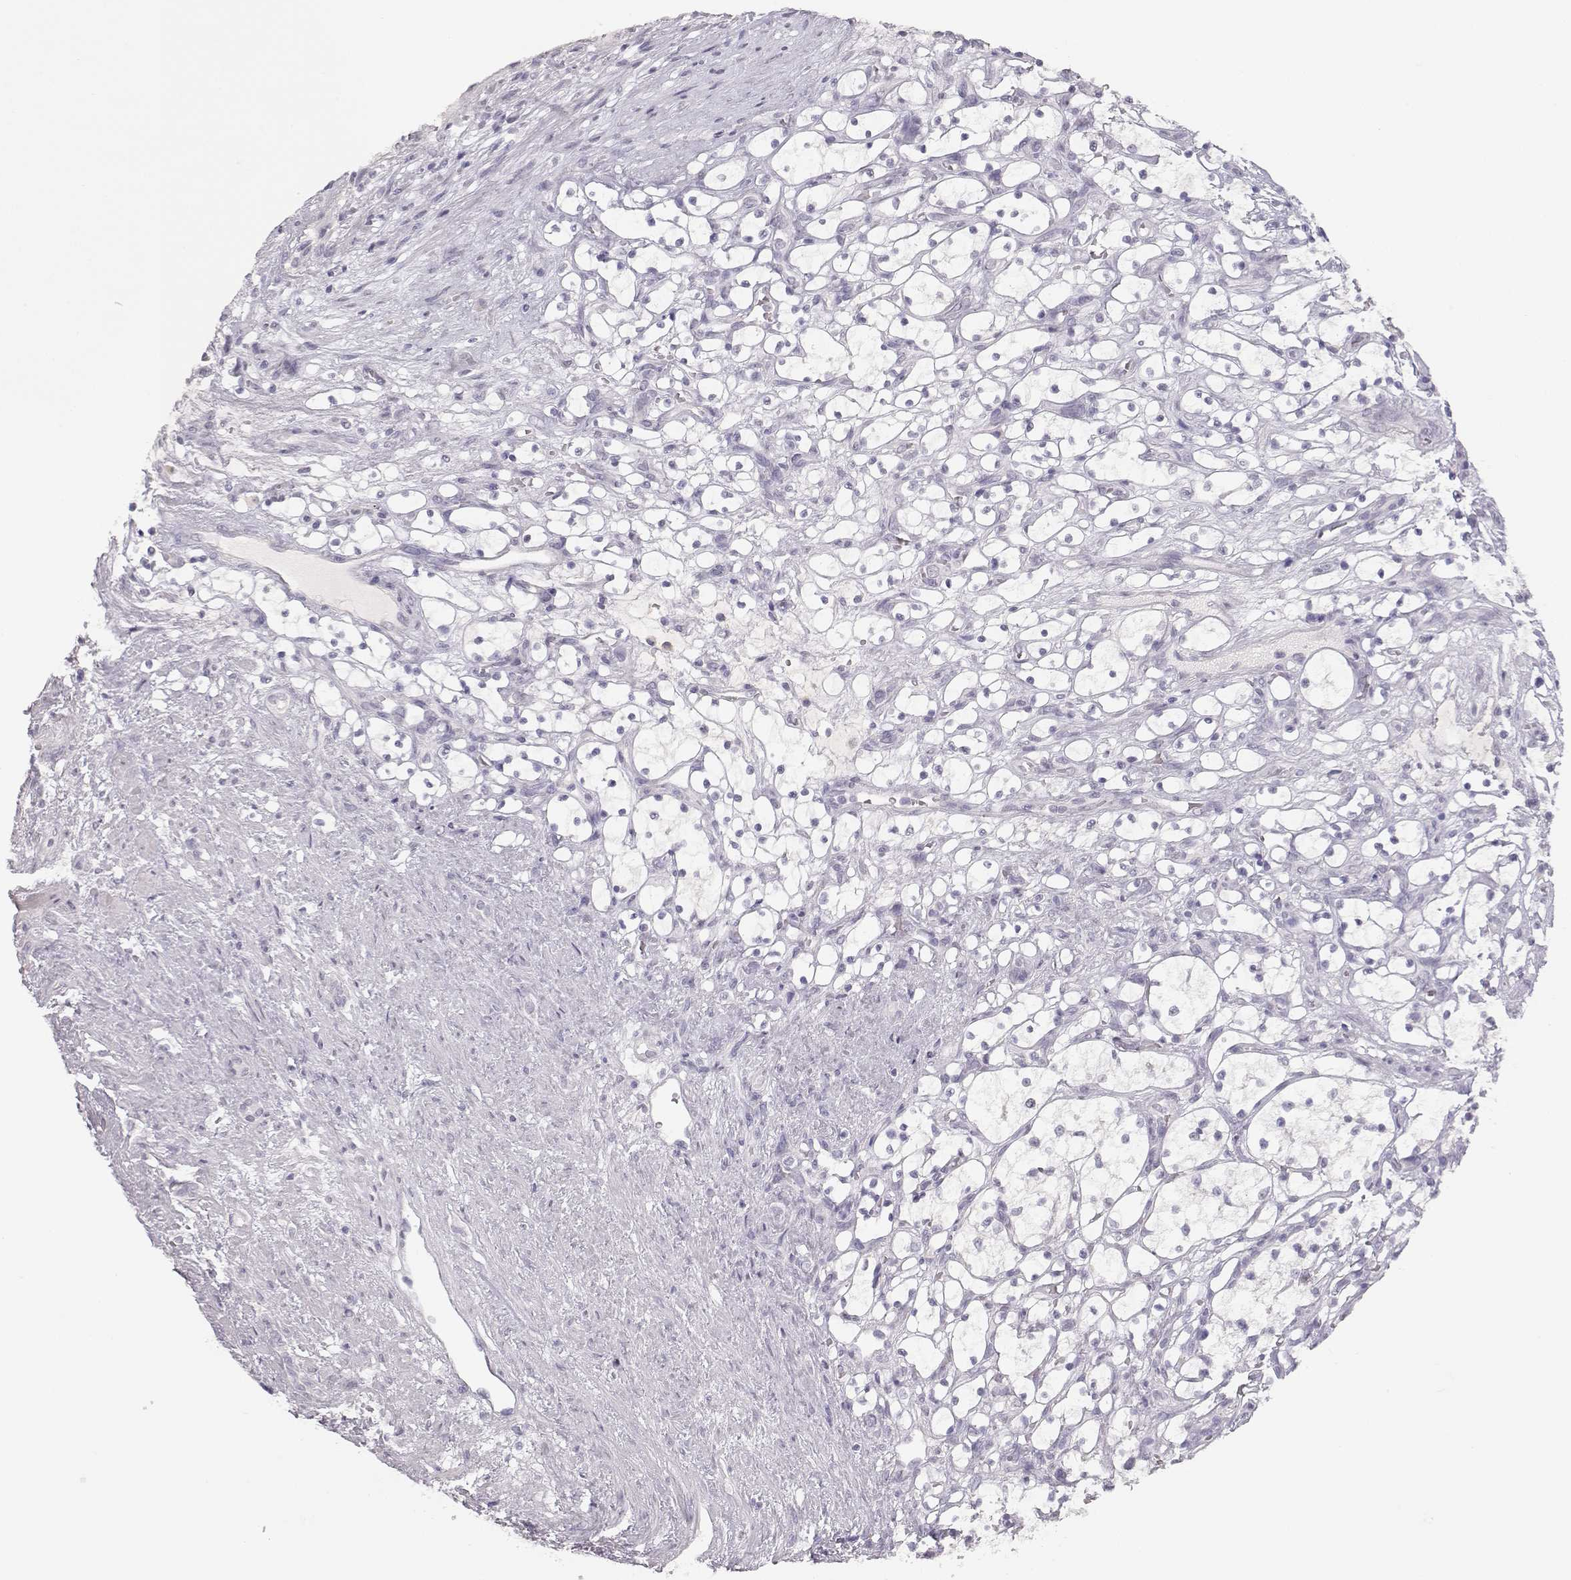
{"staining": {"intensity": "negative", "quantity": "none", "location": "none"}, "tissue": "renal cancer", "cell_type": "Tumor cells", "image_type": "cancer", "snomed": [{"axis": "morphology", "description": "Adenocarcinoma, NOS"}, {"axis": "topography", "description": "Kidney"}], "caption": "IHC of human renal cancer (adenocarcinoma) shows no positivity in tumor cells. Nuclei are stained in blue.", "gene": "TKTL1", "patient": {"sex": "female", "age": 69}}